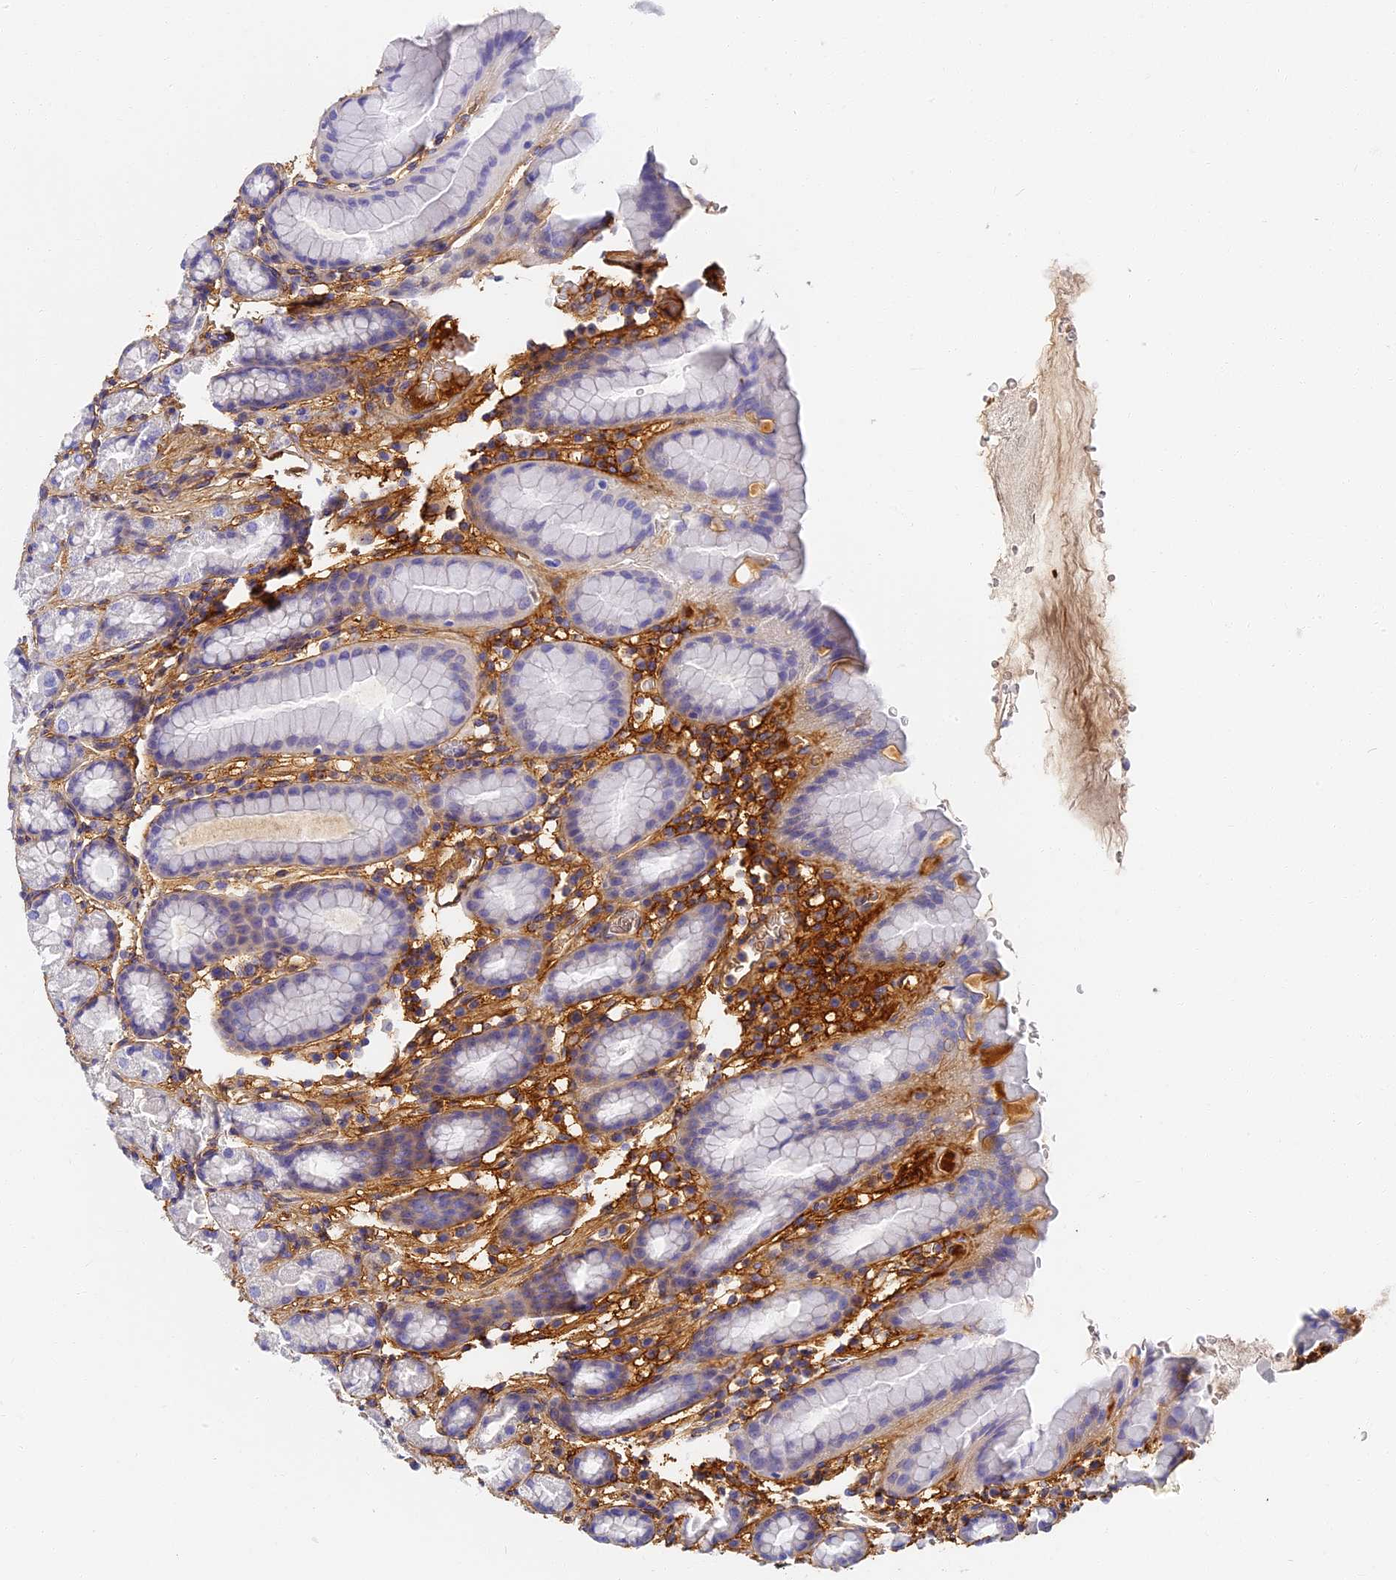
{"staining": {"intensity": "negative", "quantity": "none", "location": "none"}, "tissue": "stomach", "cell_type": "Glandular cells", "image_type": "normal", "snomed": [{"axis": "morphology", "description": "Normal tissue, NOS"}, {"axis": "topography", "description": "Stomach, upper"}, {"axis": "topography", "description": "Stomach, lower"}, {"axis": "topography", "description": "Small intestine"}], "caption": "A high-resolution histopathology image shows immunohistochemistry (IHC) staining of normal stomach, which demonstrates no significant expression in glandular cells.", "gene": "ITIH1", "patient": {"sex": "male", "age": 68}}